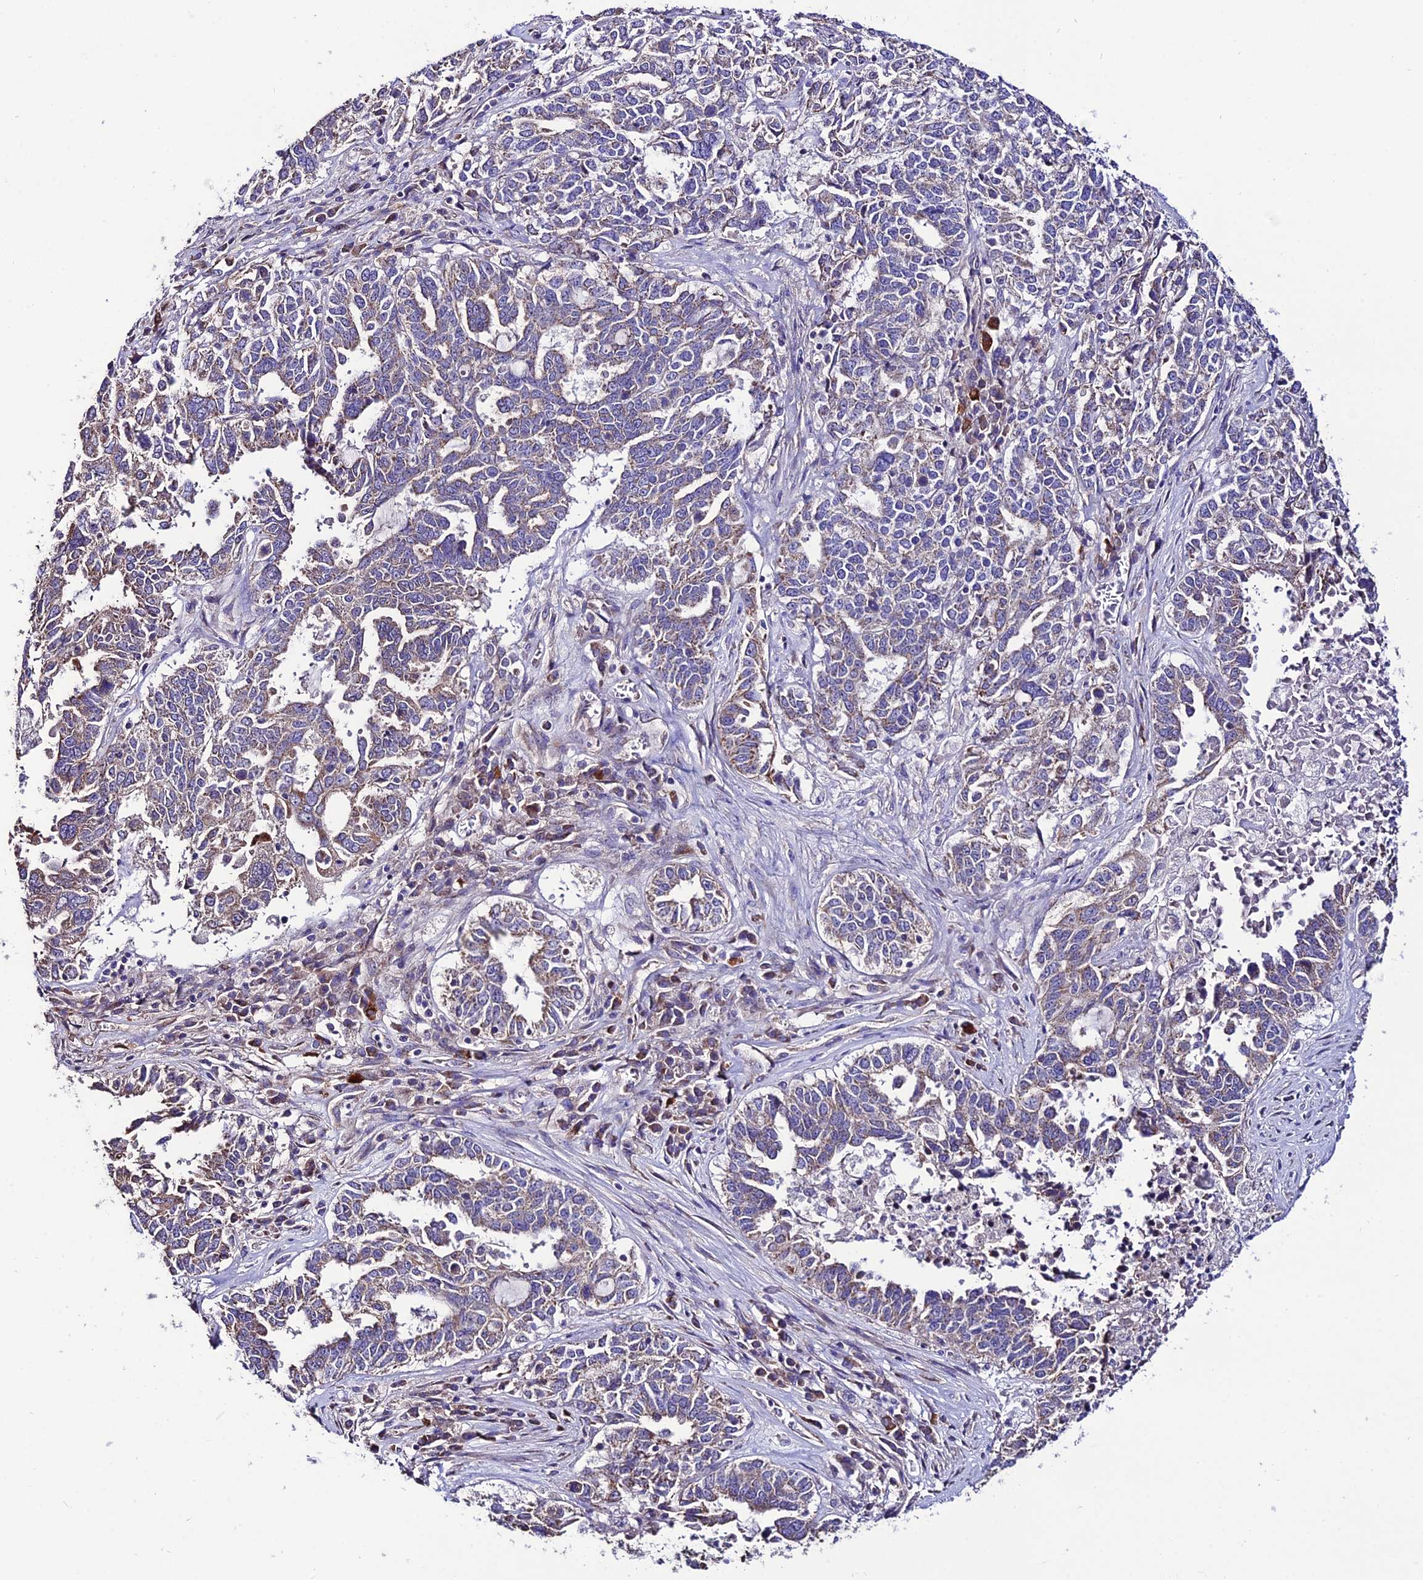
{"staining": {"intensity": "moderate", "quantity": "<25%", "location": "cytoplasmic/membranous"}, "tissue": "ovarian cancer", "cell_type": "Tumor cells", "image_type": "cancer", "snomed": [{"axis": "morphology", "description": "Carcinoma, endometroid"}, {"axis": "topography", "description": "Ovary"}], "caption": "Immunohistochemical staining of ovarian cancer shows low levels of moderate cytoplasmic/membranous protein positivity in about <25% of tumor cells.", "gene": "HOGA1", "patient": {"sex": "female", "age": 62}}